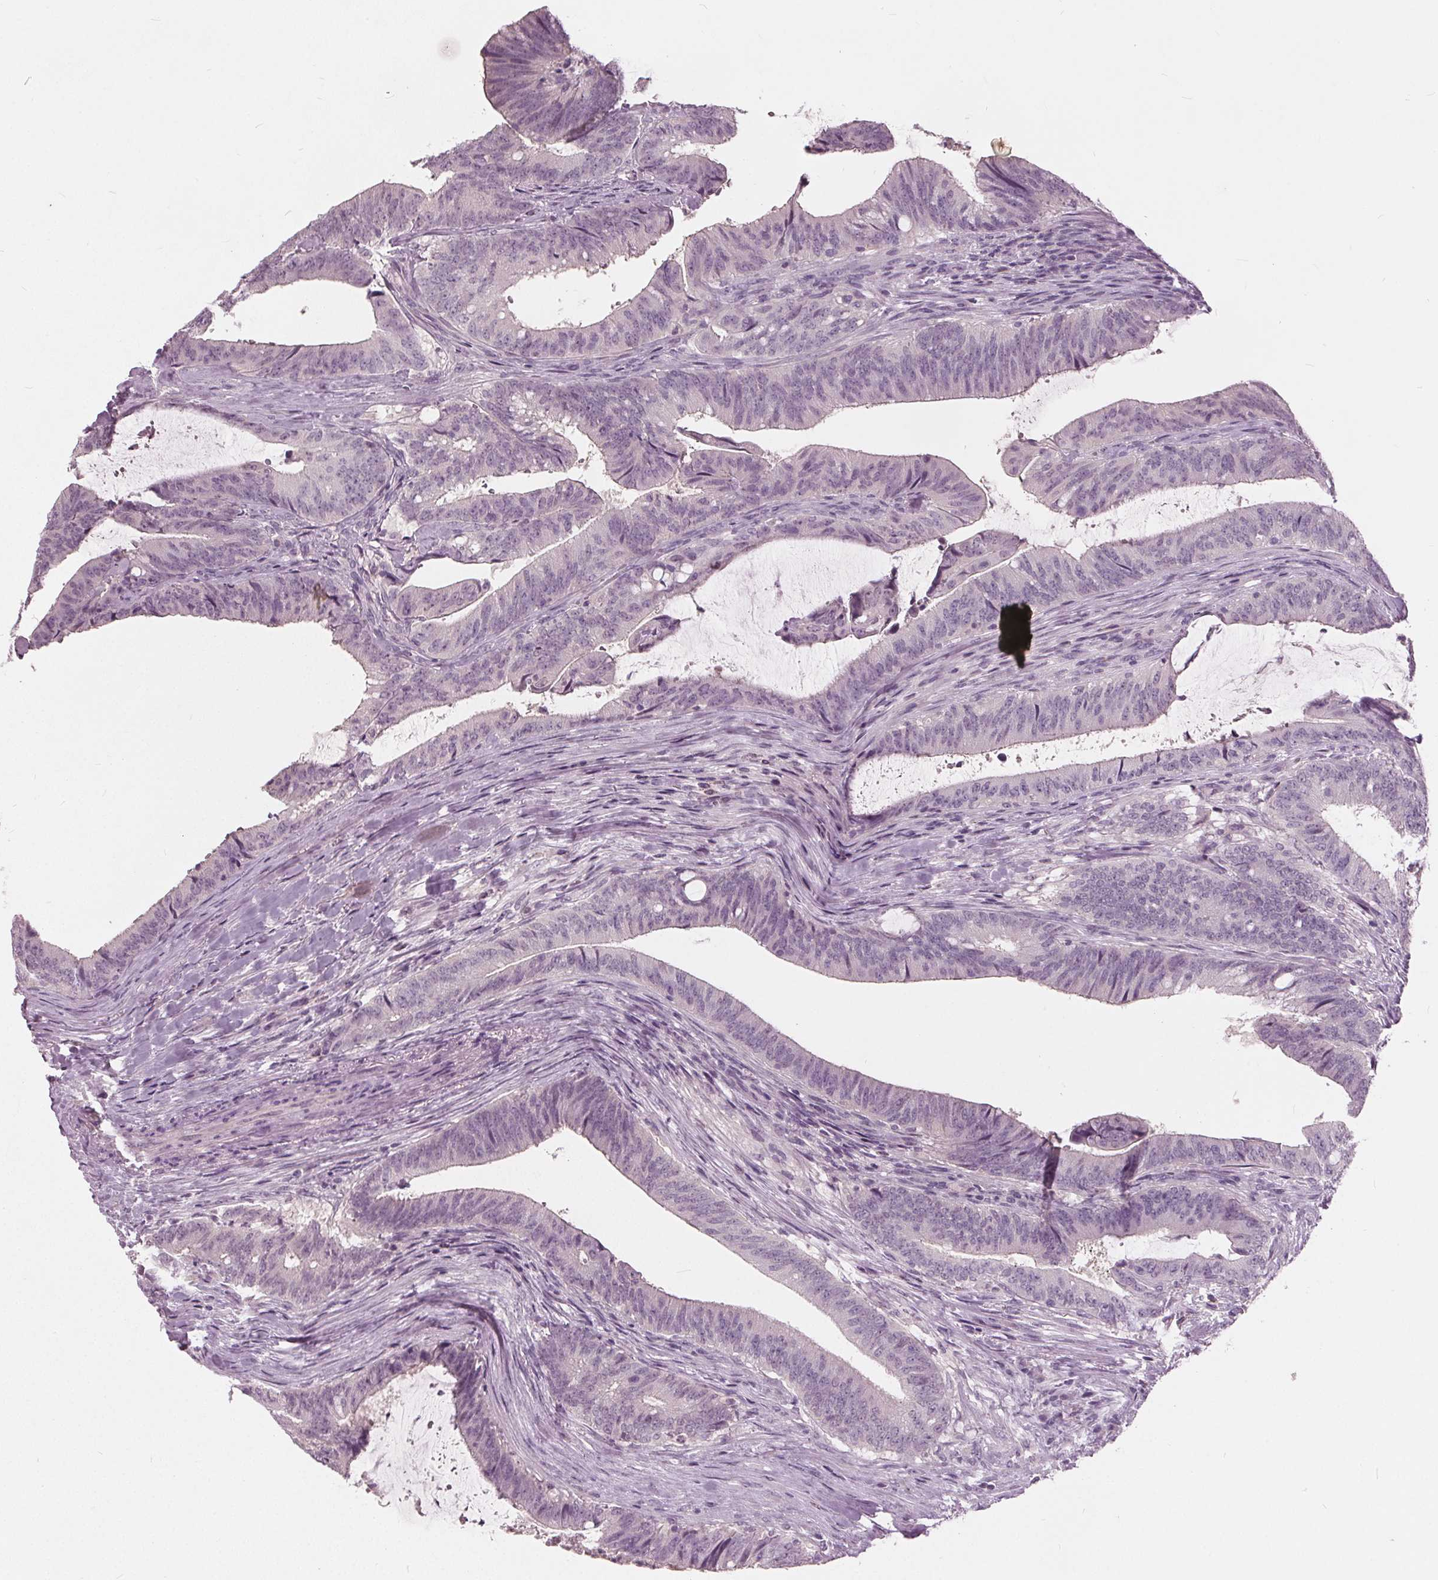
{"staining": {"intensity": "negative", "quantity": "none", "location": "none"}, "tissue": "colorectal cancer", "cell_type": "Tumor cells", "image_type": "cancer", "snomed": [{"axis": "morphology", "description": "Adenocarcinoma, NOS"}, {"axis": "topography", "description": "Colon"}], "caption": "The image exhibits no staining of tumor cells in colorectal cancer. Nuclei are stained in blue.", "gene": "TKFC", "patient": {"sex": "female", "age": 43}}